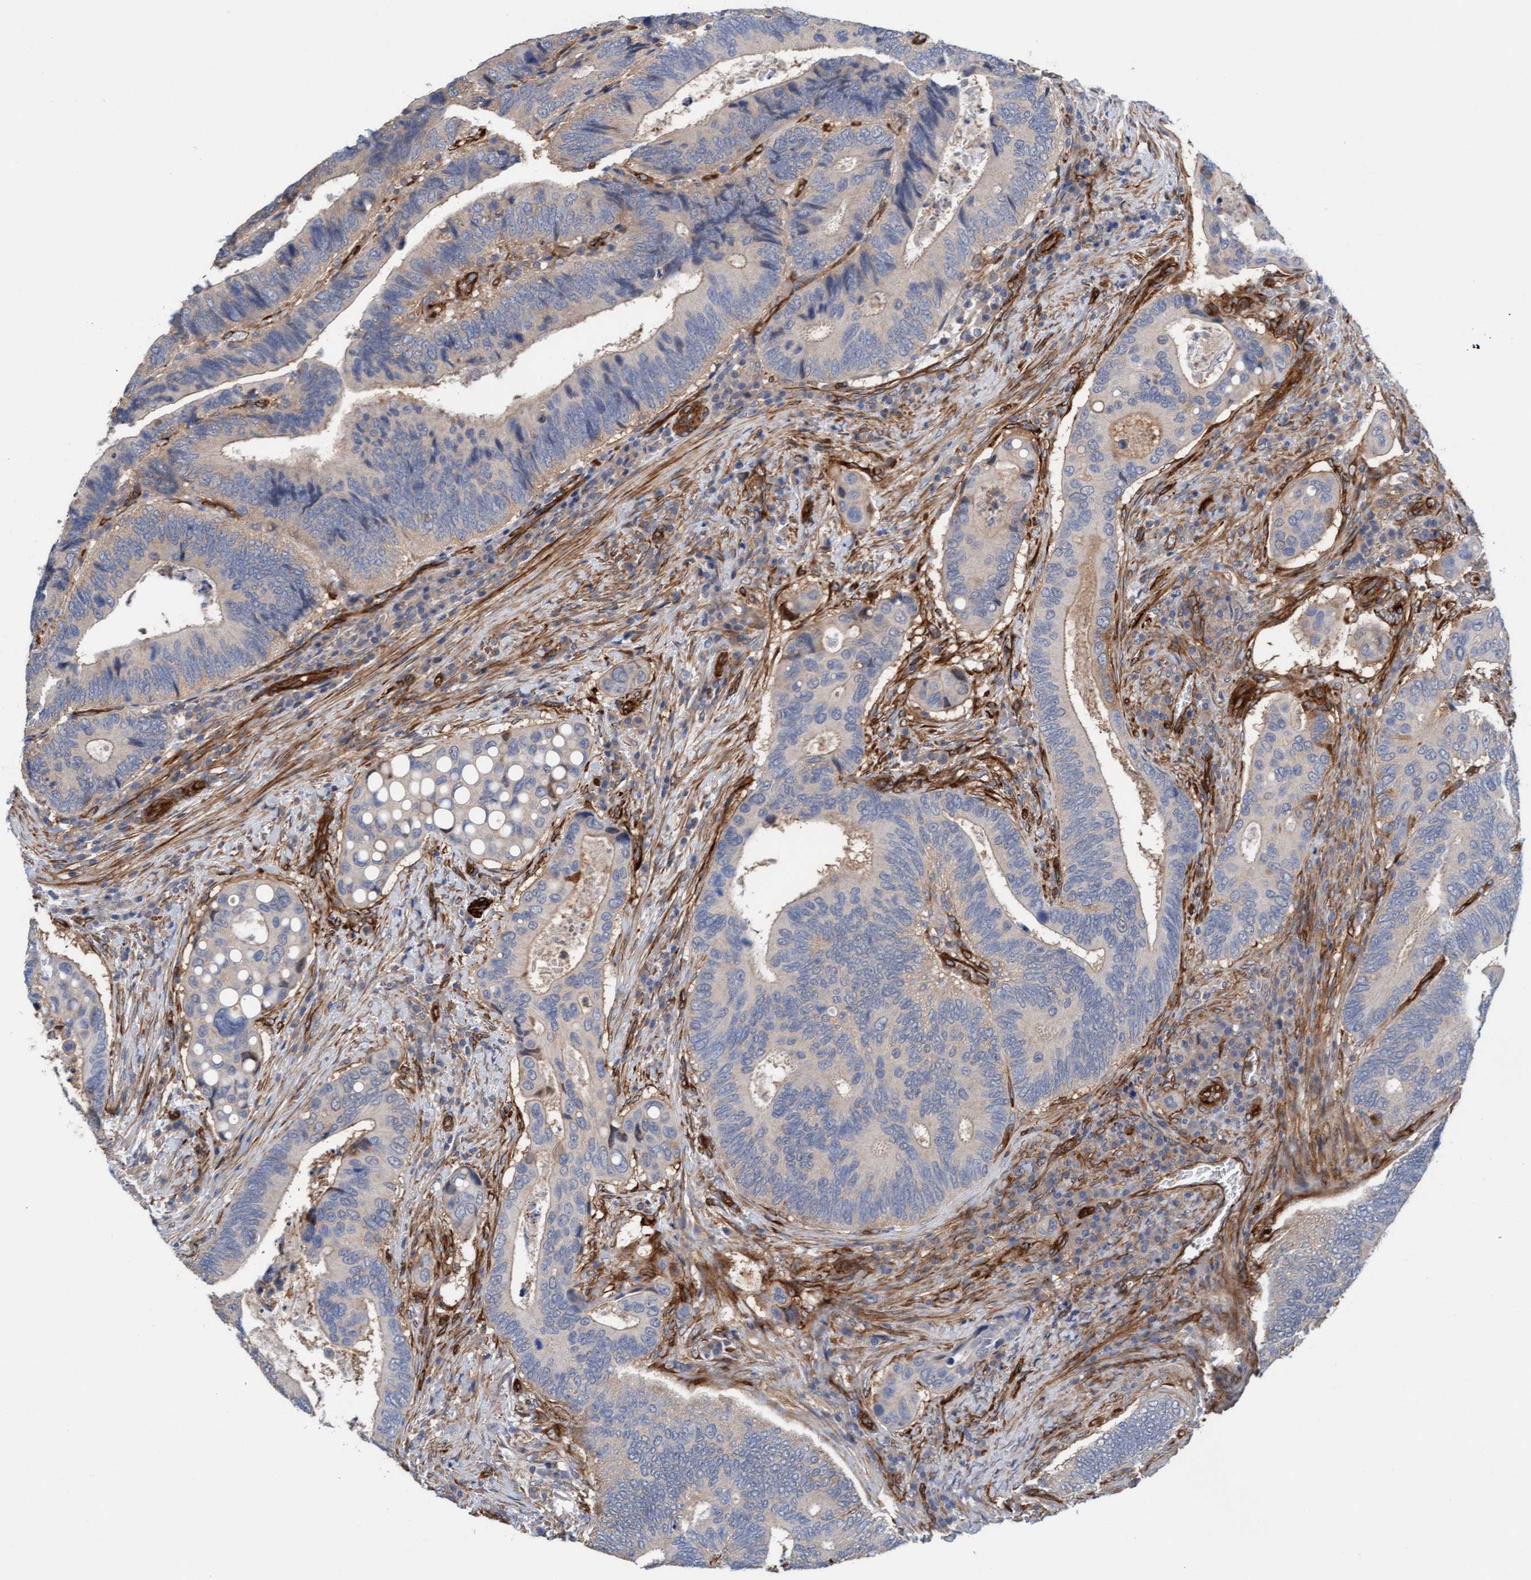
{"staining": {"intensity": "negative", "quantity": "none", "location": "none"}, "tissue": "colorectal cancer", "cell_type": "Tumor cells", "image_type": "cancer", "snomed": [{"axis": "morphology", "description": "Inflammation, NOS"}, {"axis": "morphology", "description": "Adenocarcinoma, NOS"}, {"axis": "topography", "description": "Colon"}], "caption": "IHC photomicrograph of human adenocarcinoma (colorectal) stained for a protein (brown), which reveals no positivity in tumor cells.", "gene": "FMNL3", "patient": {"sex": "male", "age": 72}}